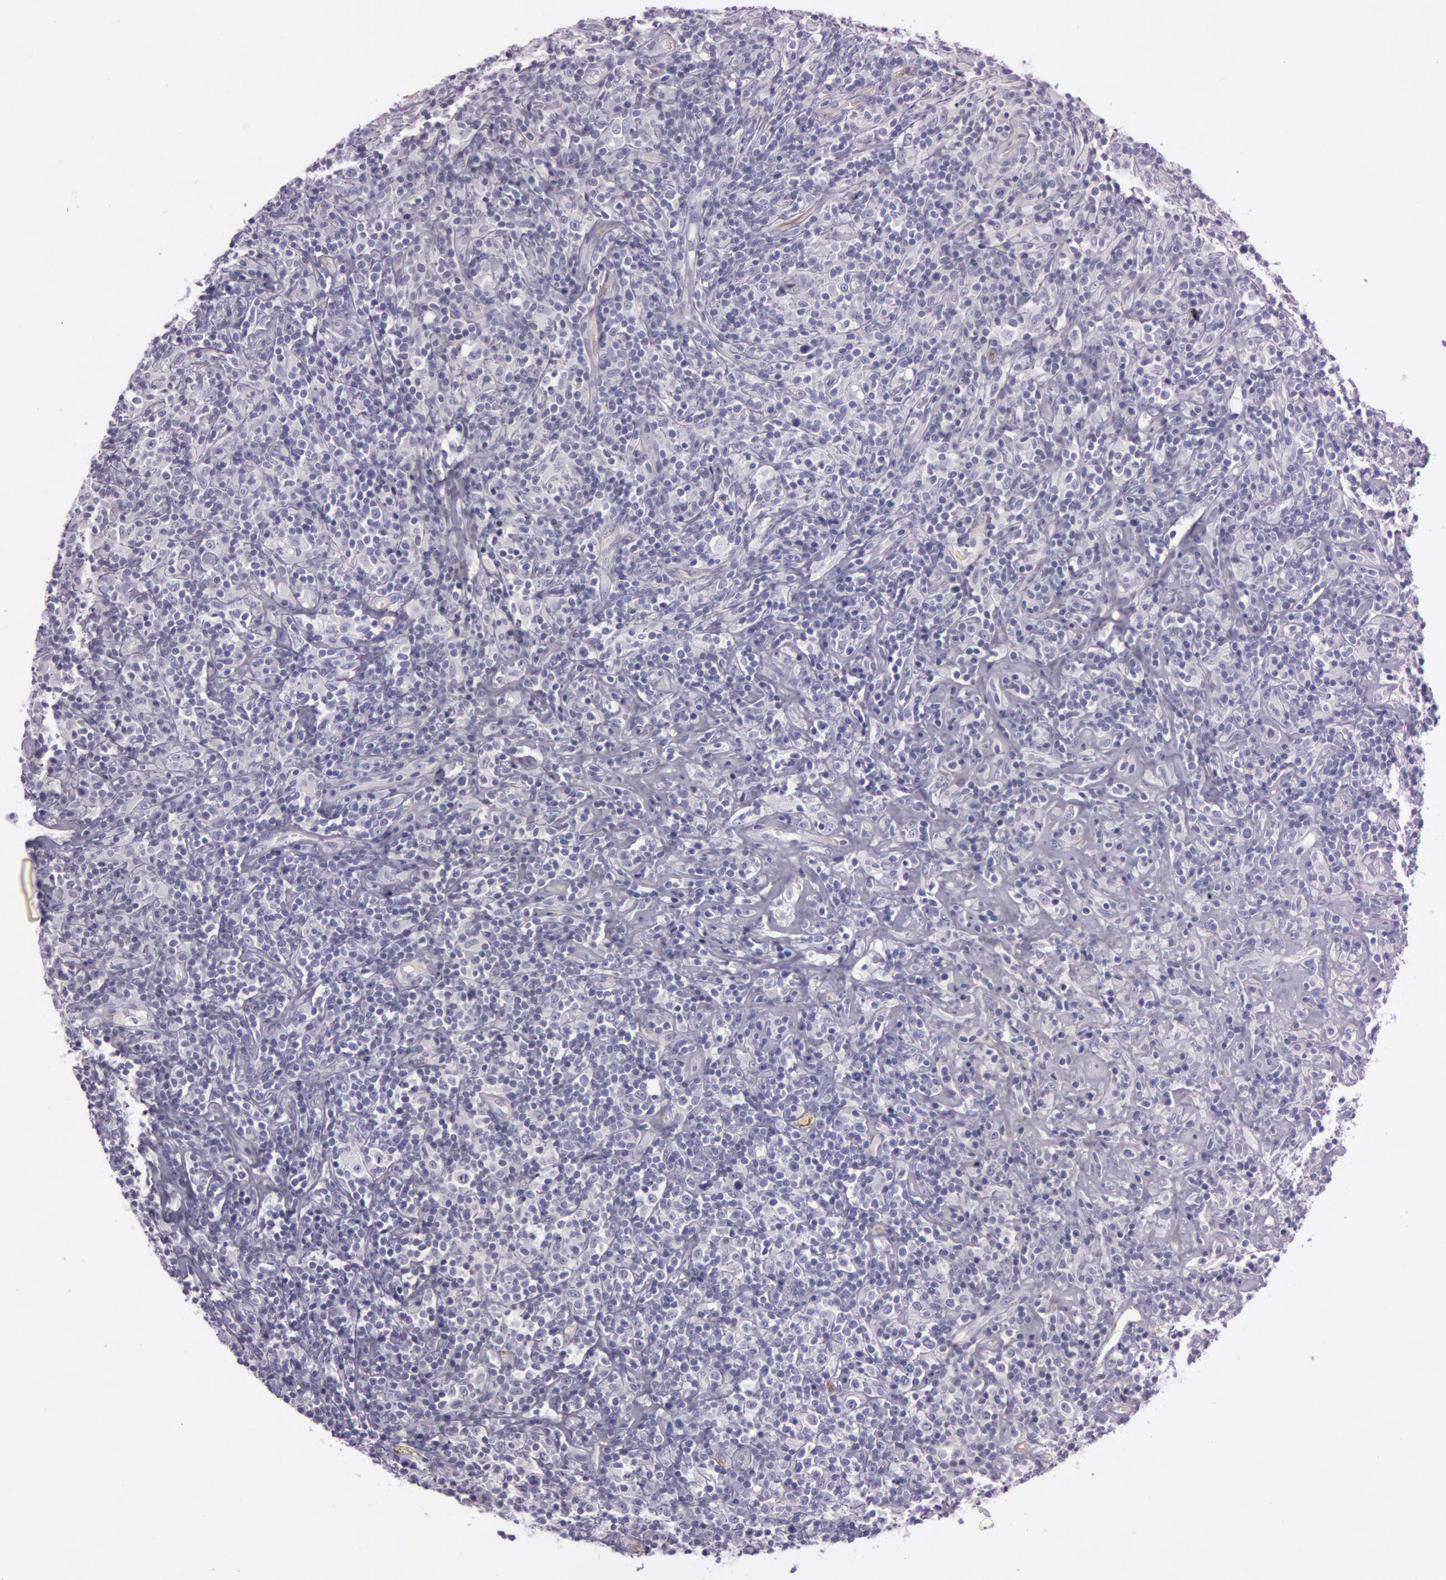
{"staining": {"intensity": "negative", "quantity": "none", "location": "none"}, "tissue": "lymphoma", "cell_type": "Tumor cells", "image_type": "cancer", "snomed": [{"axis": "morphology", "description": "Hodgkin's disease, NOS"}, {"axis": "topography", "description": "Lymph node"}], "caption": "Immunohistochemical staining of Hodgkin's disease exhibits no significant expression in tumor cells. (DAB immunohistochemistry (IHC) with hematoxylin counter stain).", "gene": "FOLH1", "patient": {"sex": "male", "age": 46}}